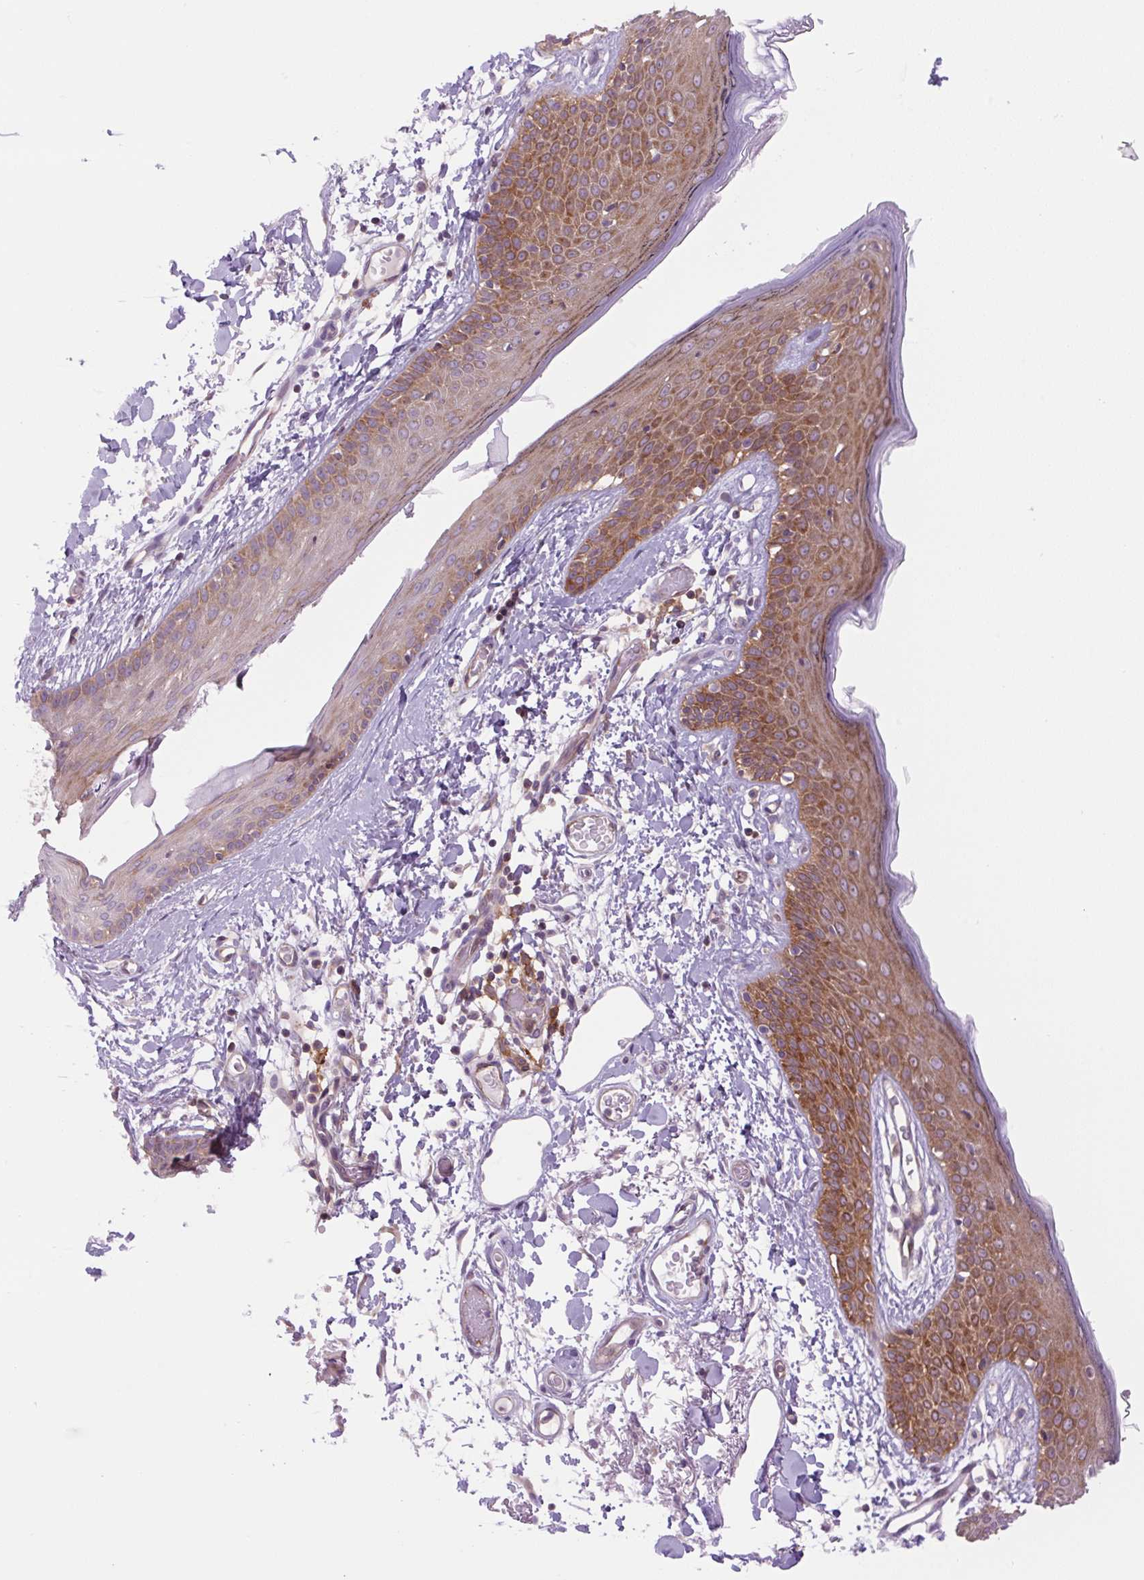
{"staining": {"intensity": "weak", "quantity": "25%-75%", "location": "cytoplasmic/membranous"}, "tissue": "skin", "cell_type": "Fibroblasts", "image_type": "normal", "snomed": [{"axis": "morphology", "description": "Normal tissue, NOS"}, {"axis": "topography", "description": "Skin"}], "caption": "Benign skin was stained to show a protein in brown. There is low levels of weak cytoplasmic/membranous positivity in approximately 25%-75% of fibroblasts. (Stains: DAB (3,3'-diaminobenzidine) in brown, nuclei in blue, Microscopy: brightfield microscopy at high magnification).", "gene": "MINK1", "patient": {"sex": "male", "age": 79}}